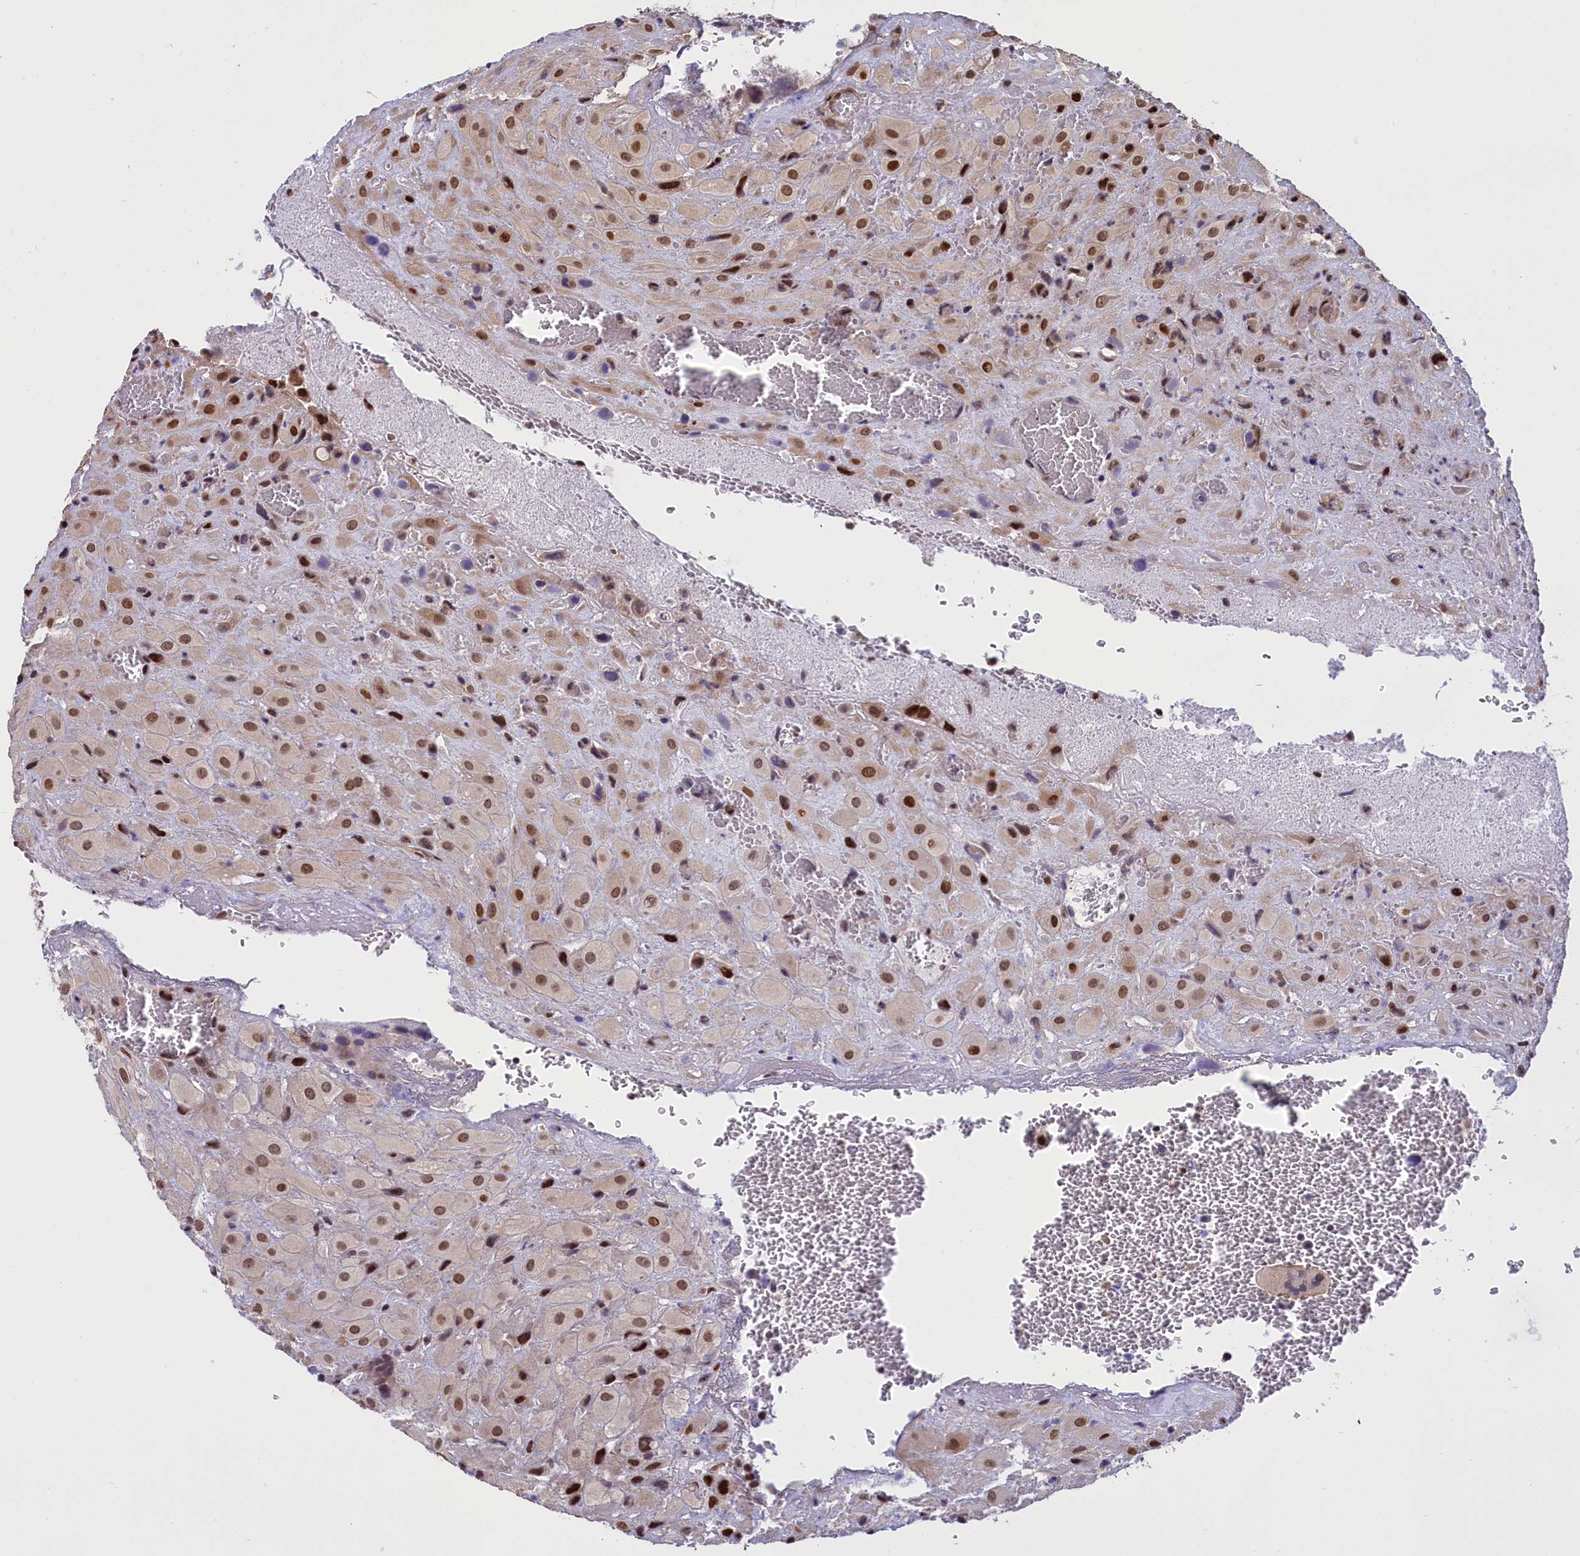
{"staining": {"intensity": "moderate", "quantity": ">75%", "location": "nuclear"}, "tissue": "placenta", "cell_type": "Decidual cells", "image_type": "normal", "snomed": [{"axis": "morphology", "description": "Normal tissue, NOS"}, {"axis": "topography", "description": "Placenta"}], "caption": "Immunohistochemical staining of normal placenta reveals medium levels of moderate nuclear positivity in approximately >75% of decidual cells.", "gene": "RELB", "patient": {"sex": "female", "age": 35}}